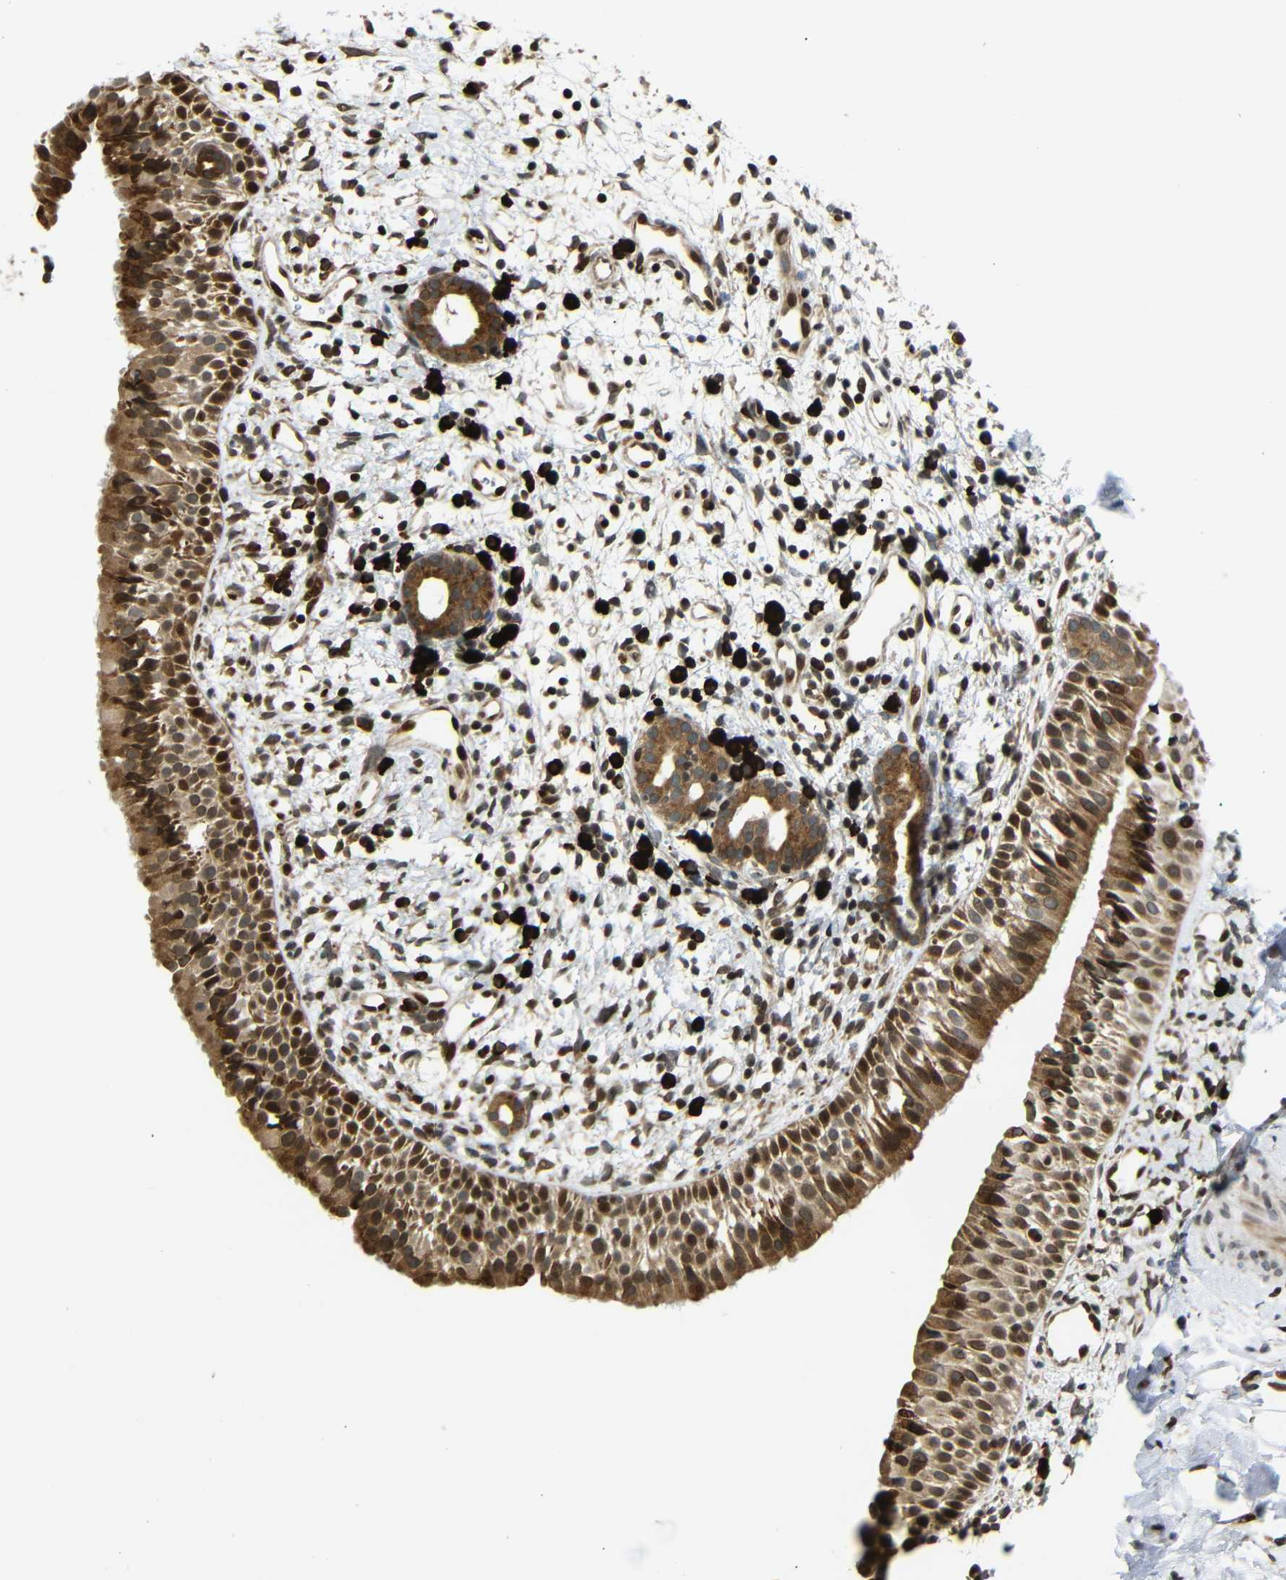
{"staining": {"intensity": "strong", "quantity": ">75%", "location": "cytoplasmic/membranous,nuclear"}, "tissue": "nasopharynx", "cell_type": "Respiratory epithelial cells", "image_type": "normal", "snomed": [{"axis": "morphology", "description": "Normal tissue, NOS"}, {"axis": "topography", "description": "Nasopharynx"}], "caption": "IHC (DAB) staining of benign nasopharynx shows strong cytoplasmic/membranous,nuclear protein staining in approximately >75% of respiratory epithelial cells.", "gene": "SPCS2", "patient": {"sex": "male", "age": 22}}